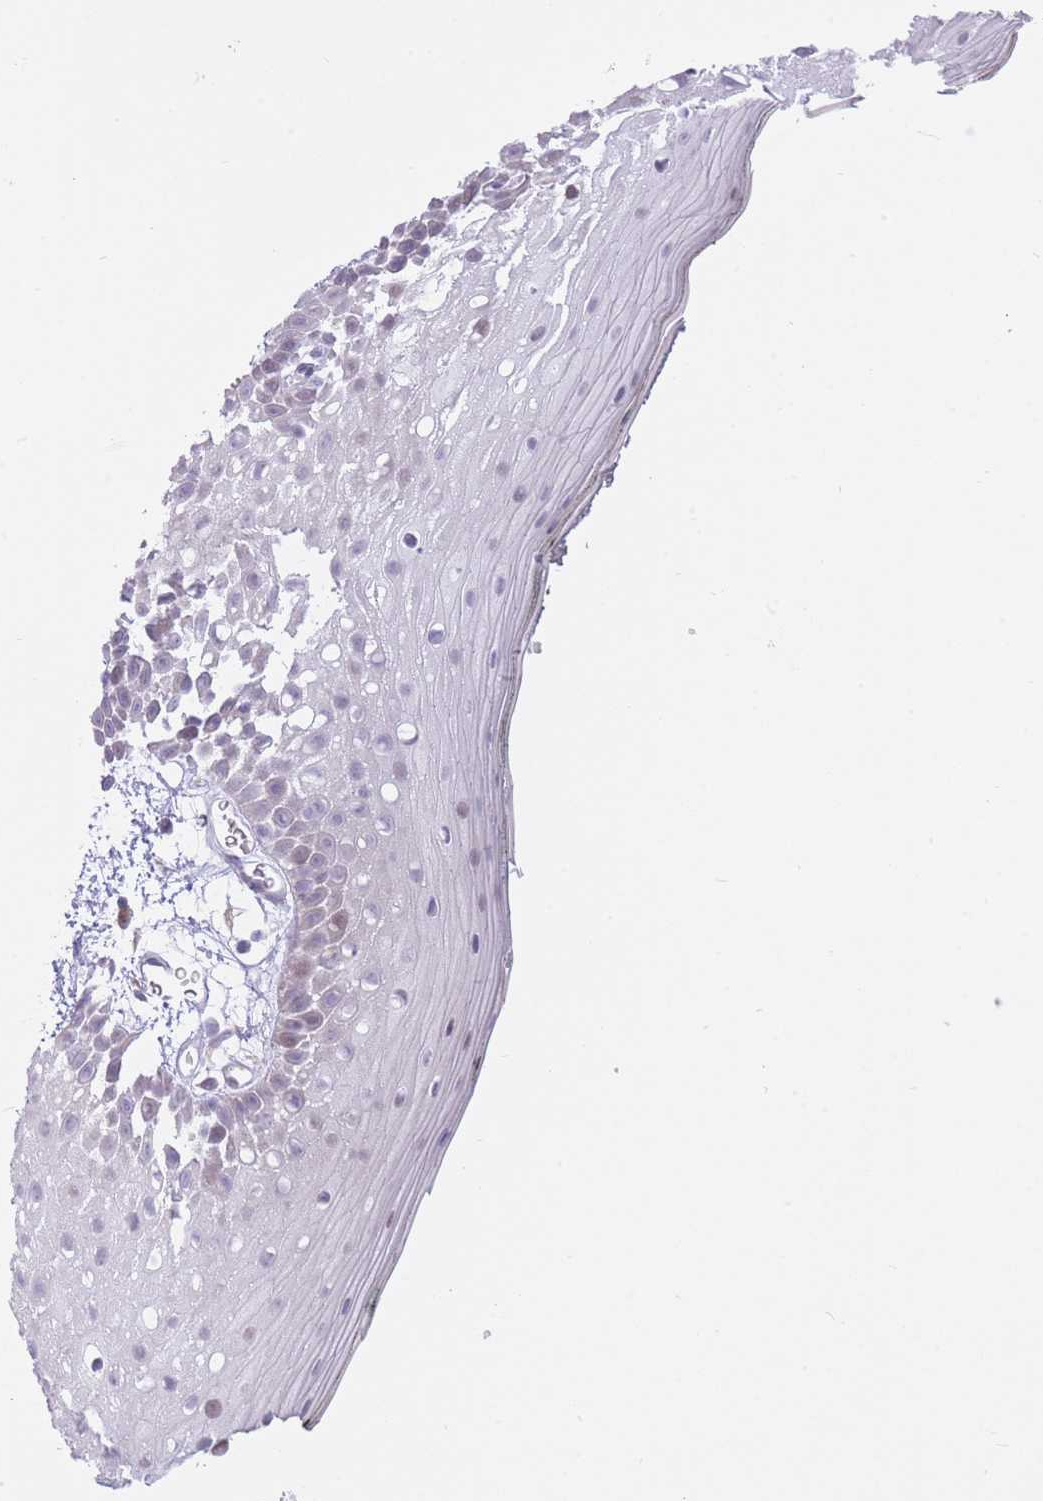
{"staining": {"intensity": "negative", "quantity": "none", "location": "none"}, "tissue": "oral mucosa", "cell_type": "Squamous epithelial cells", "image_type": "normal", "snomed": [{"axis": "morphology", "description": "Normal tissue, NOS"}, {"axis": "topography", "description": "Oral tissue"}, {"axis": "topography", "description": "Tounge, NOS"}], "caption": "High power microscopy micrograph of an immunohistochemistry micrograph of unremarkable oral mucosa, revealing no significant staining in squamous epithelial cells.", "gene": "WDR70", "patient": {"sex": "female", "age": 81}}